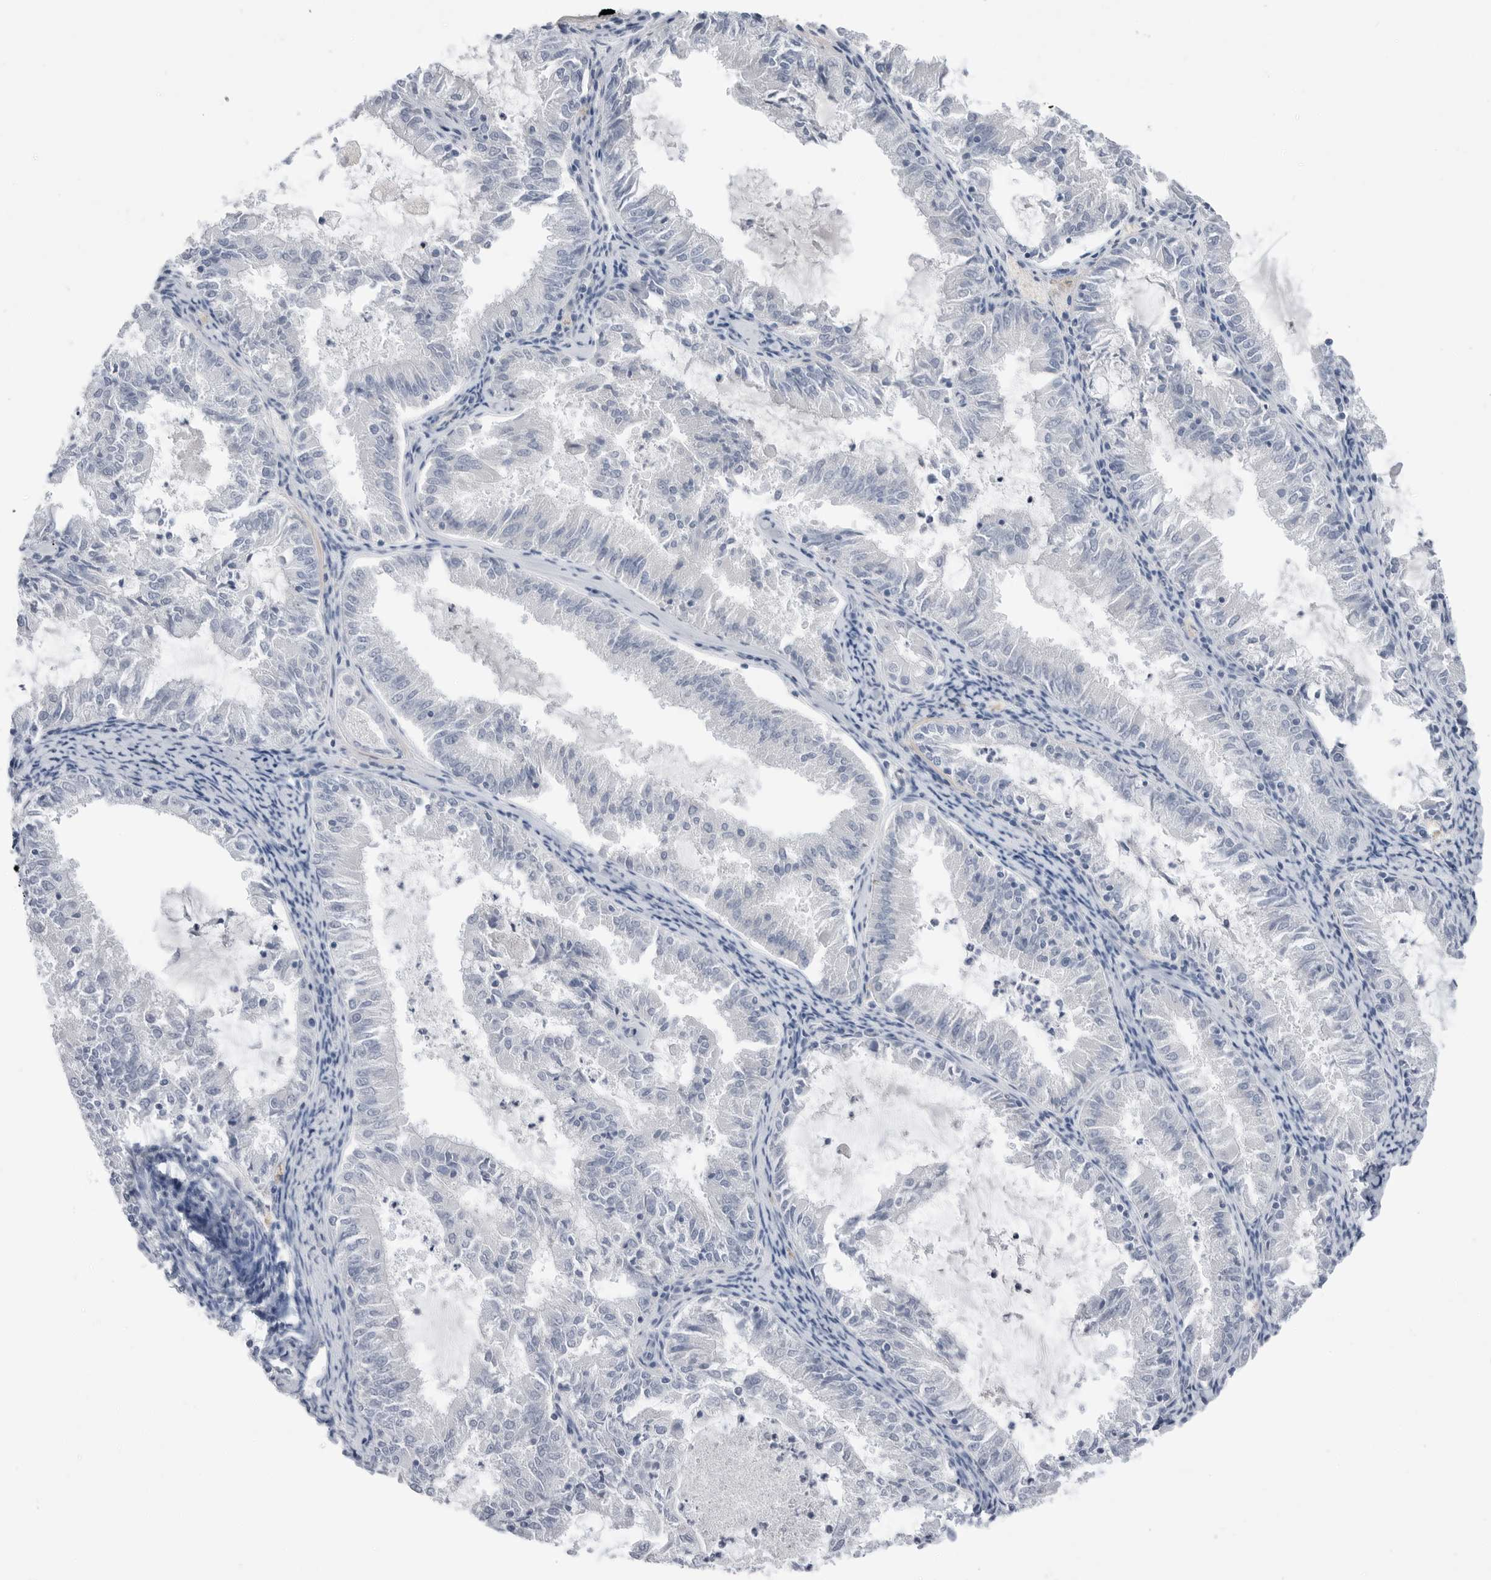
{"staining": {"intensity": "negative", "quantity": "none", "location": "none"}, "tissue": "endometrial cancer", "cell_type": "Tumor cells", "image_type": "cancer", "snomed": [{"axis": "morphology", "description": "Adenocarcinoma, NOS"}, {"axis": "topography", "description": "Endometrium"}], "caption": "Micrograph shows no significant protein expression in tumor cells of endometrial cancer (adenocarcinoma).", "gene": "ABHD12", "patient": {"sex": "female", "age": 57}}